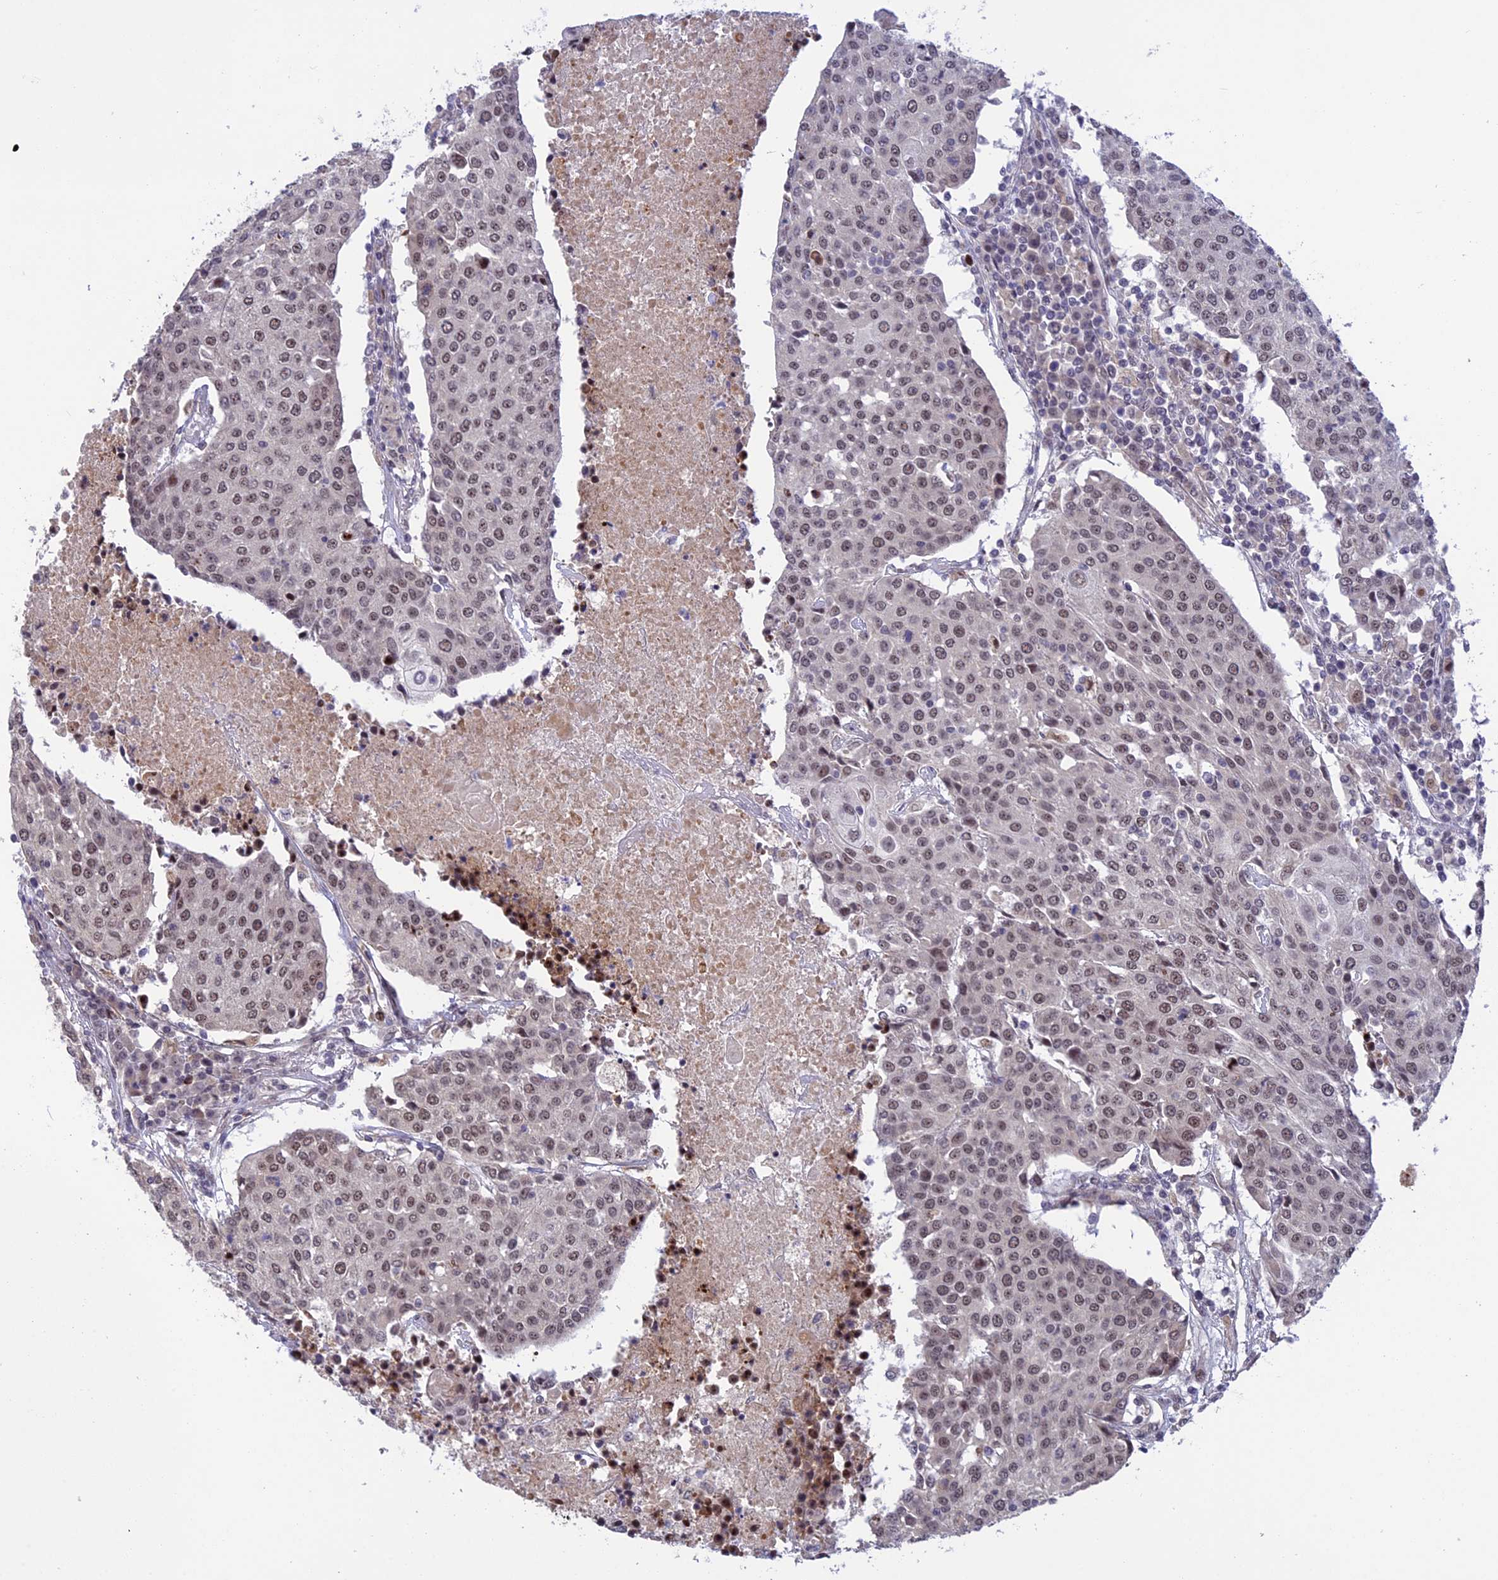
{"staining": {"intensity": "weak", "quantity": "25%-75%", "location": "nuclear"}, "tissue": "urothelial cancer", "cell_type": "Tumor cells", "image_type": "cancer", "snomed": [{"axis": "morphology", "description": "Urothelial carcinoma, High grade"}, {"axis": "topography", "description": "Urinary bladder"}], "caption": "An immunohistochemistry (IHC) image of tumor tissue is shown. Protein staining in brown highlights weak nuclear positivity in urothelial carcinoma (high-grade) within tumor cells.", "gene": "POLR2C", "patient": {"sex": "female", "age": 85}}